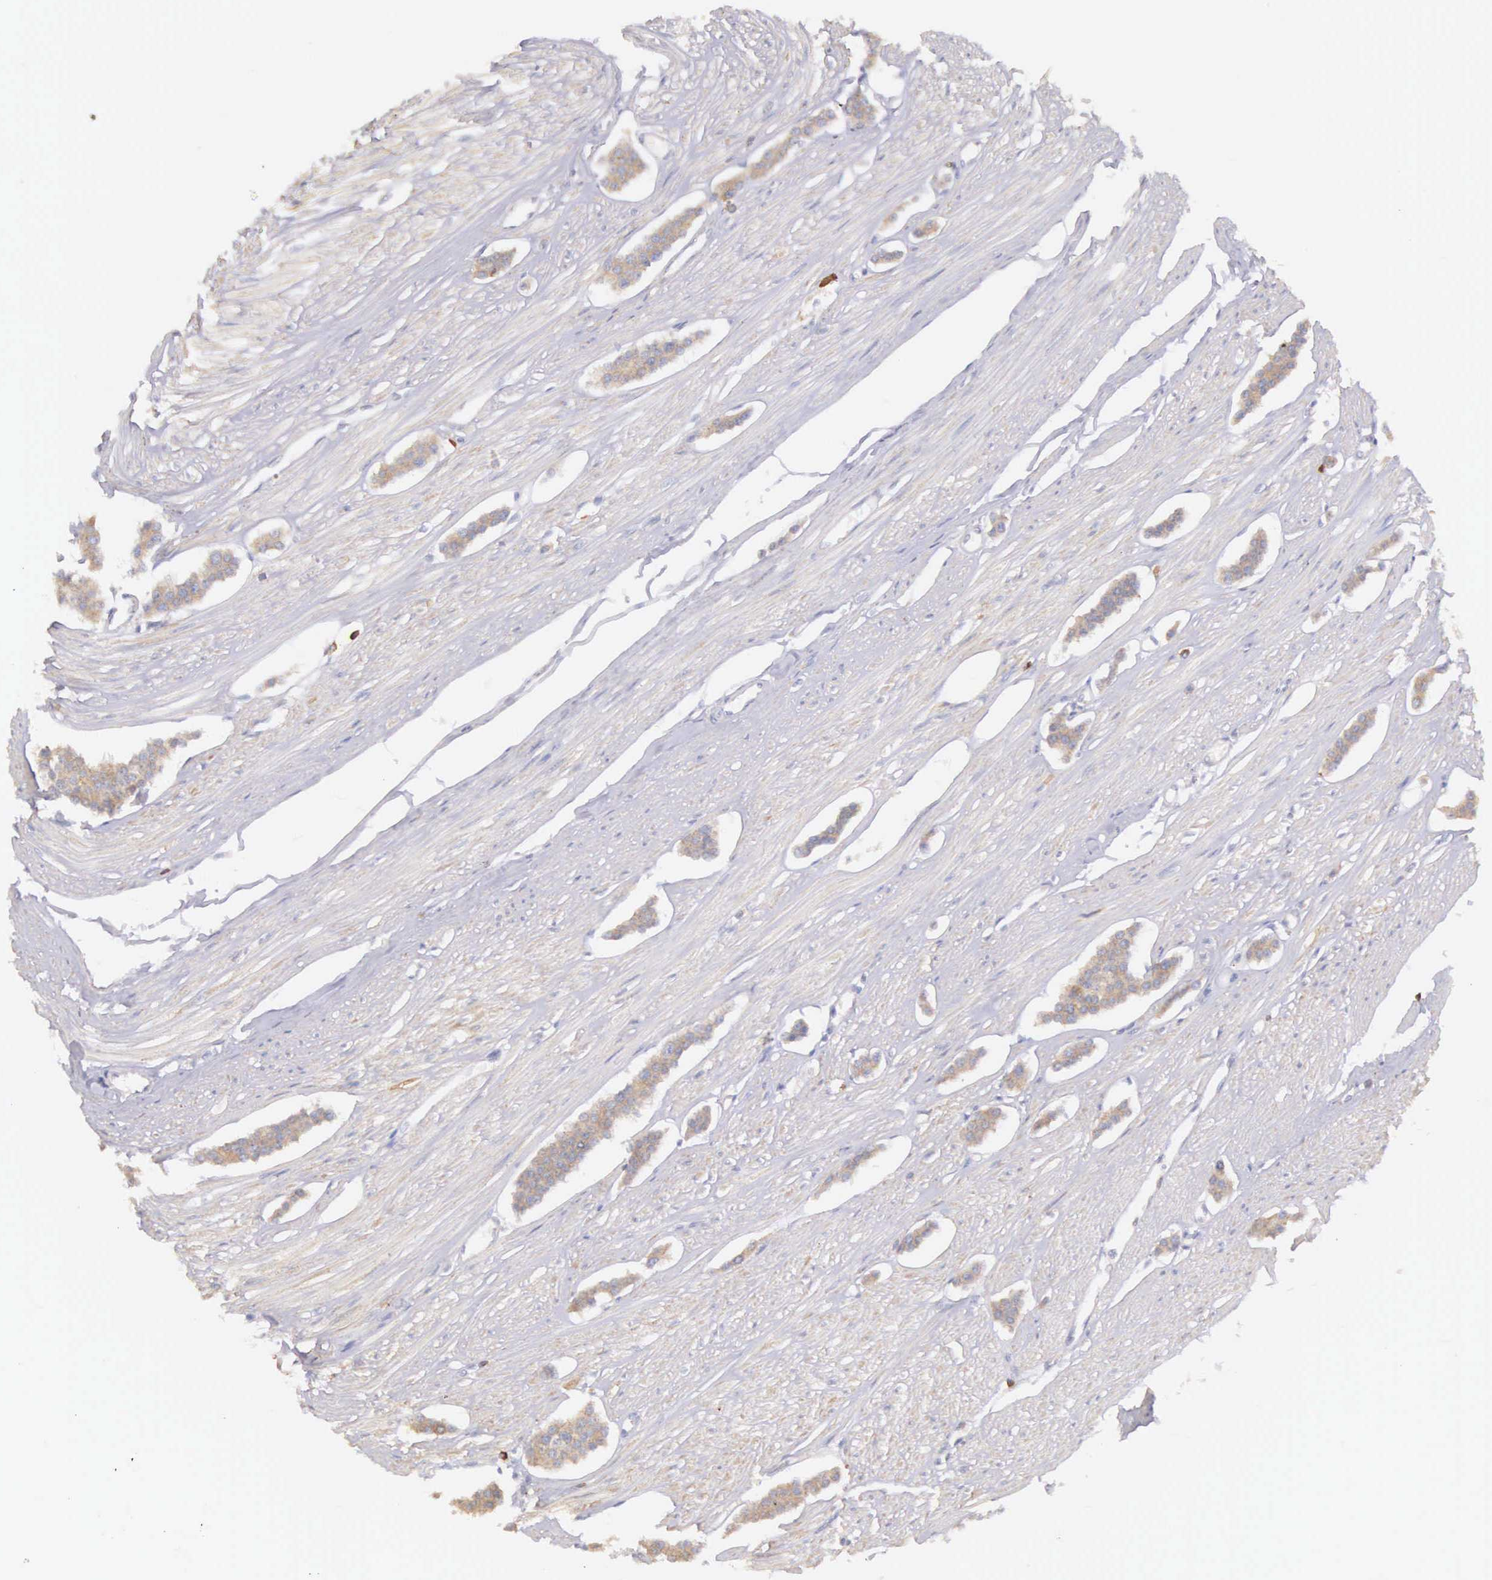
{"staining": {"intensity": "weak", "quantity": ">75%", "location": "cytoplasmic/membranous"}, "tissue": "carcinoid", "cell_type": "Tumor cells", "image_type": "cancer", "snomed": [{"axis": "morphology", "description": "Carcinoid, malignant, NOS"}, {"axis": "topography", "description": "Small intestine"}], "caption": "IHC histopathology image of neoplastic tissue: human malignant carcinoid stained using immunohistochemistry demonstrates low levels of weak protein expression localized specifically in the cytoplasmic/membranous of tumor cells, appearing as a cytoplasmic/membranous brown color.", "gene": "NSDHL", "patient": {"sex": "male", "age": 60}}